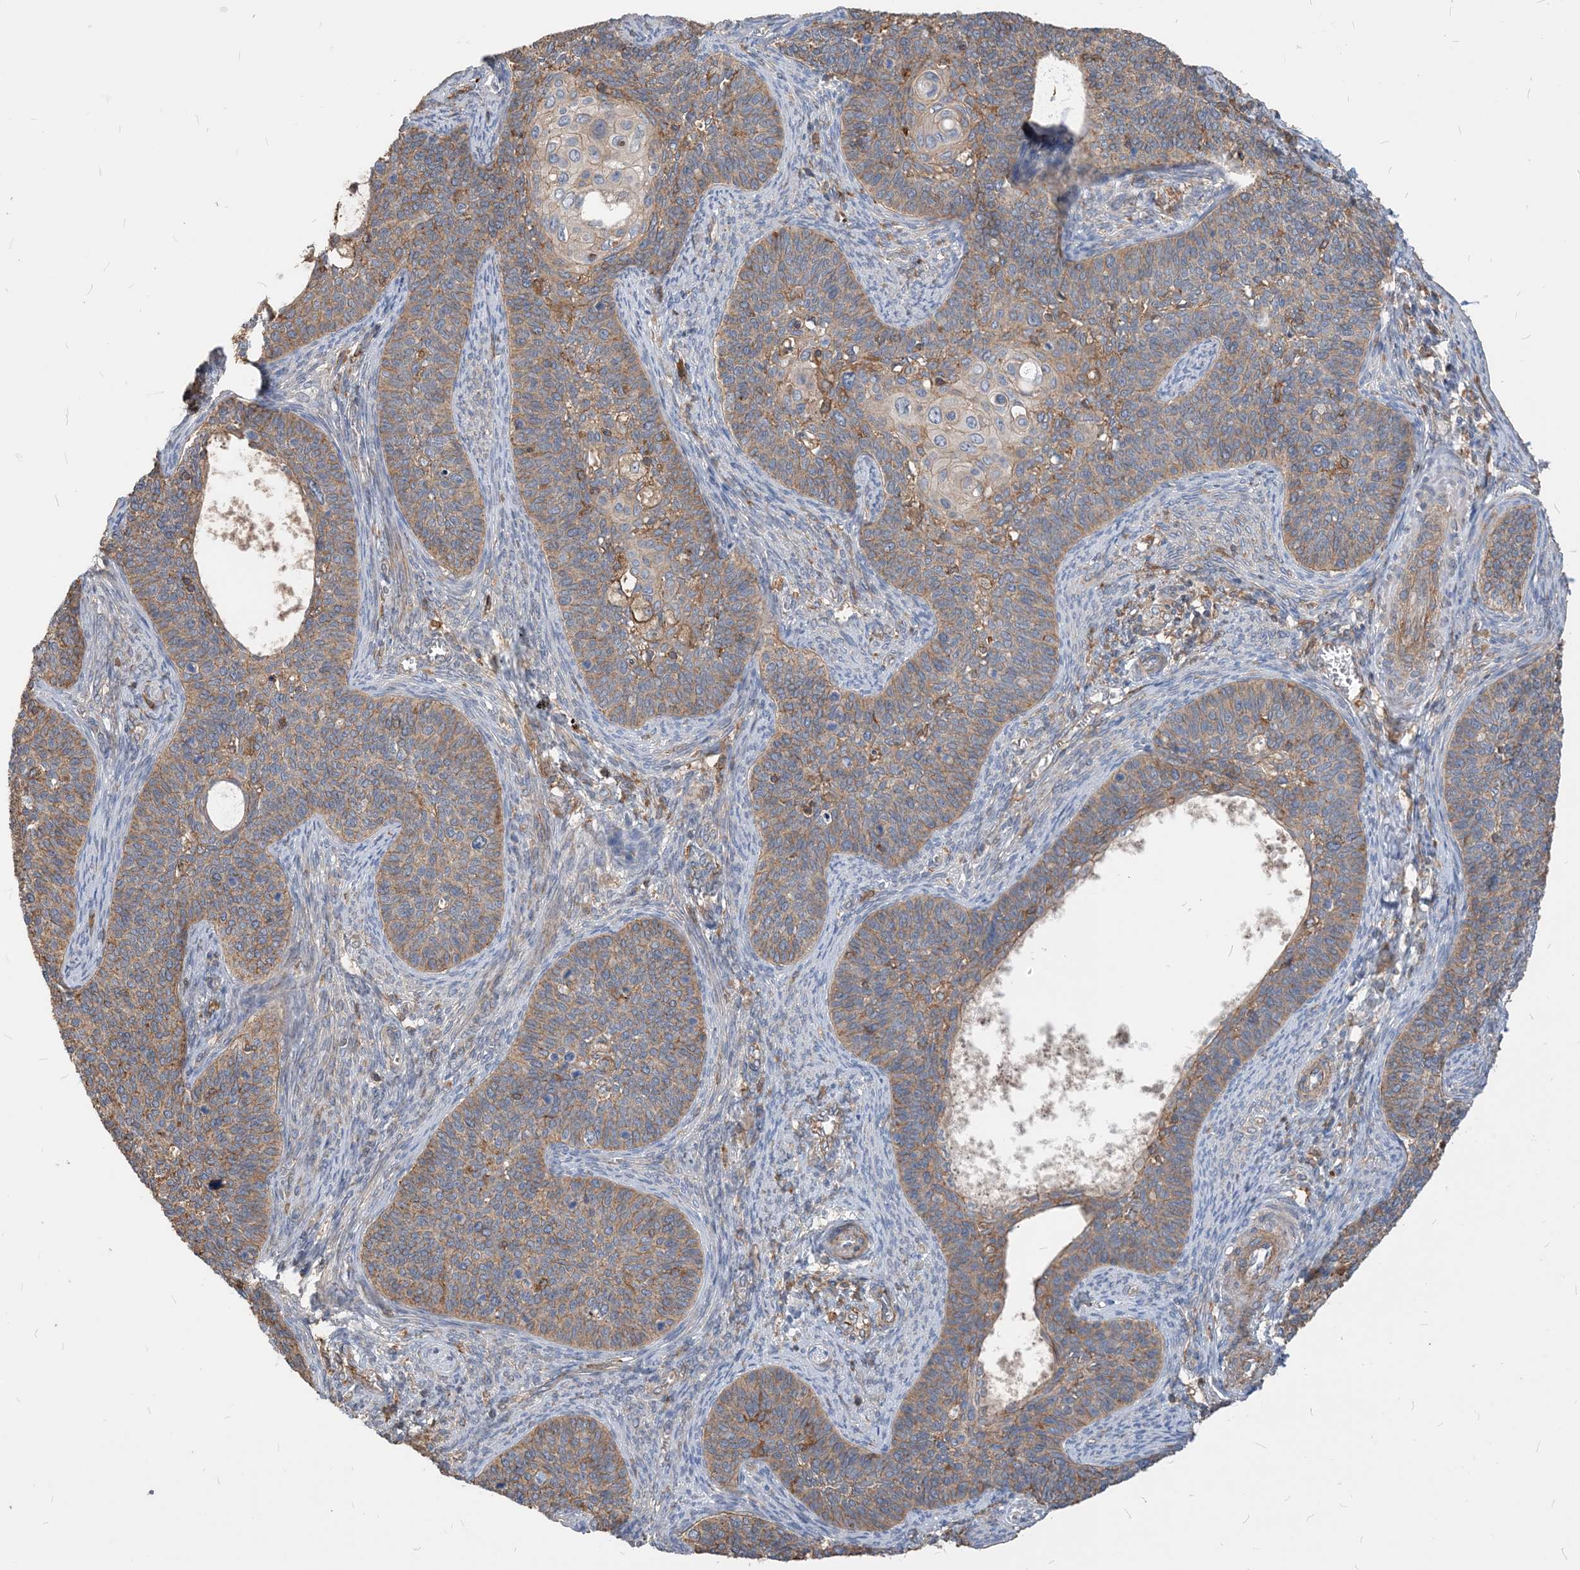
{"staining": {"intensity": "moderate", "quantity": "25%-75%", "location": "cytoplasmic/membranous"}, "tissue": "cervical cancer", "cell_type": "Tumor cells", "image_type": "cancer", "snomed": [{"axis": "morphology", "description": "Squamous cell carcinoma, NOS"}, {"axis": "topography", "description": "Cervix"}], "caption": "This micrograph shows immunohistochemistry (IHC) staining of human squamous cell carcinoma (cervical), with medium moderate cytoplasmic/membranous positivity in approximately 25%-75% of tumor cells.", "gene": "PARVG", "patient": {"sex": "female", "age": 33}}